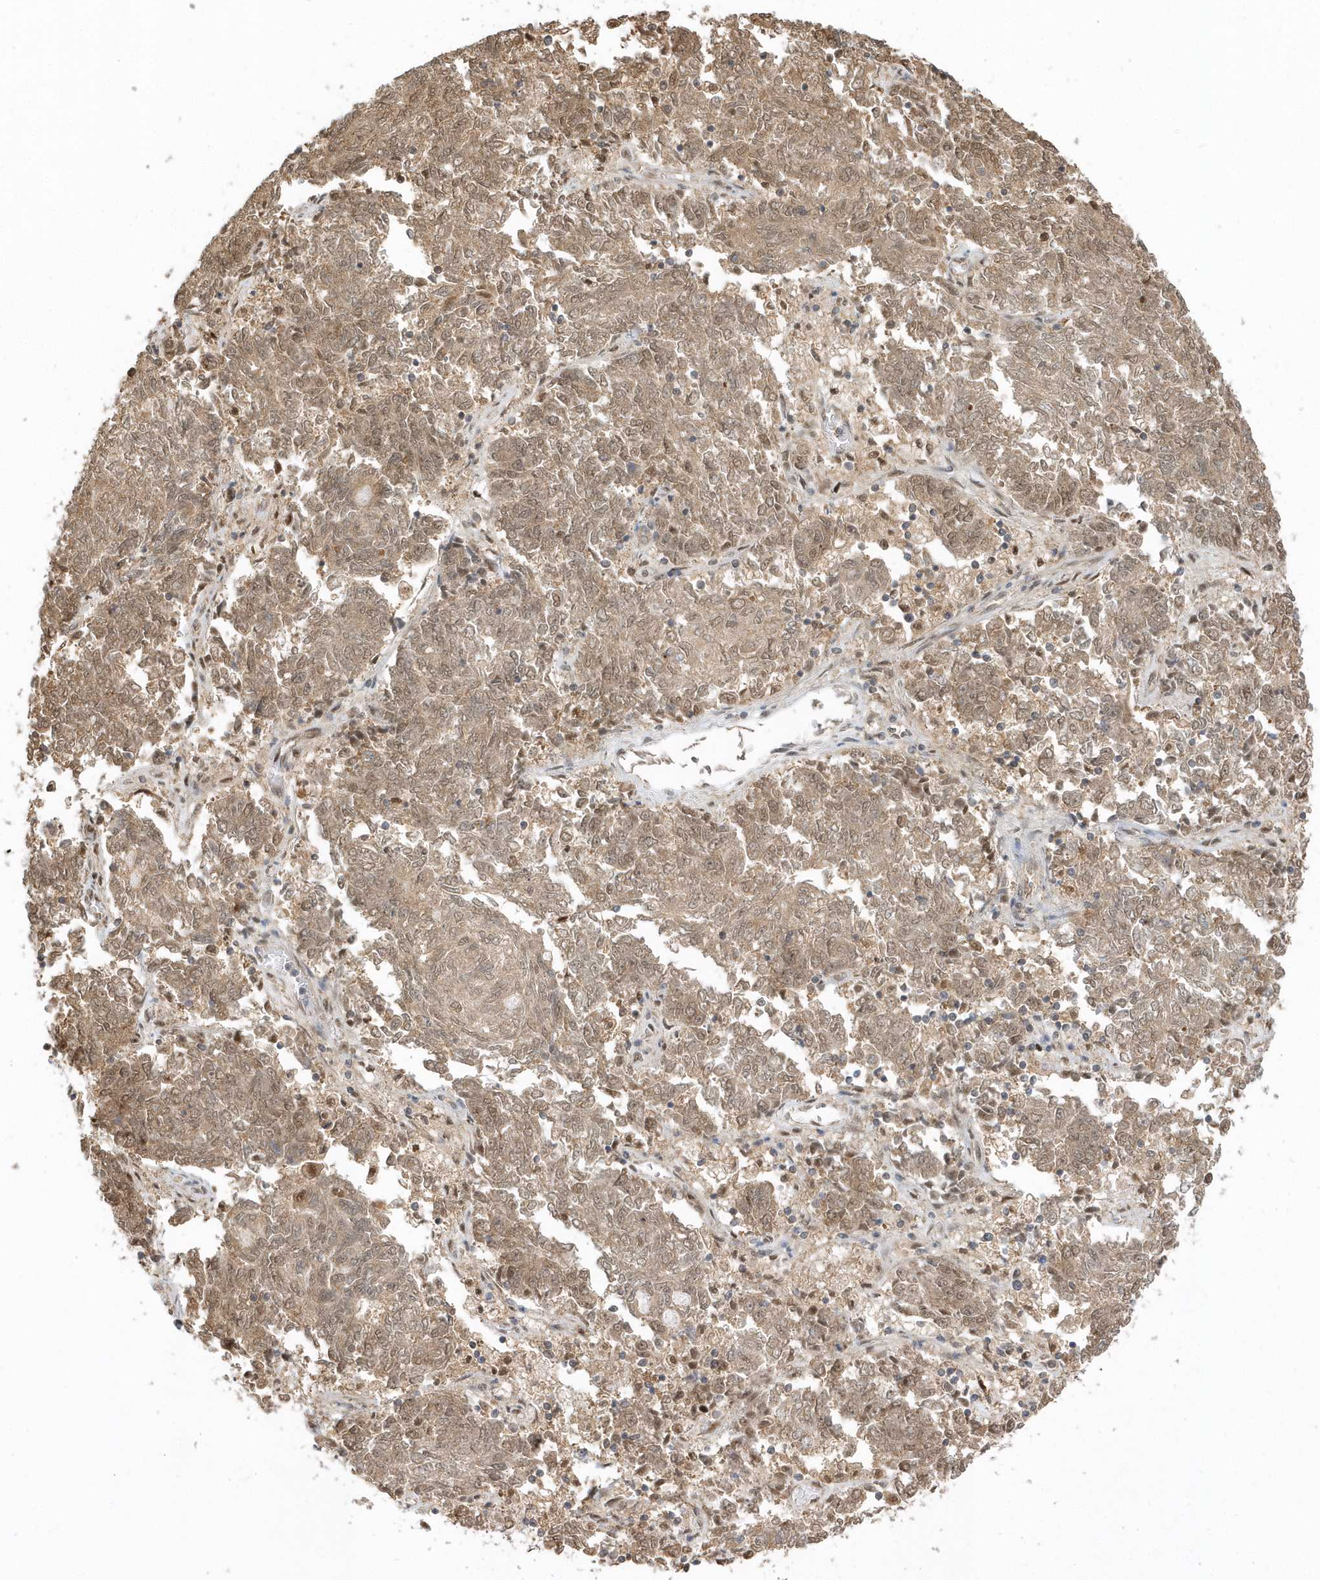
{"staining": {"intensity": "moderate", "quantity": ">75%", "location": "cytoplasmic/membranous,nuclear"}, "tissue": "endometrial cancer", "cell_type": "Tumor cells", "image_type": "cancer", "snomed": [{"axis": "morphology", "description": "Adenocarcinoma, NOS"}, {"axis": "topography", "description": "Endometrium"}], "caption": "Immunohistochemistry of endometrial cancer reveals medium levels of moderate cytoplasmic/membranous and nuclear positivity in about >75% of tumor cells. The staining was performed using DAB to visualize the protein expression in brown, while the nuclei were stained in blue with hematoxylin (Magnification: 20x).", "gene": "PSMD6", "patient": {"sex": "female", "age": 80}}